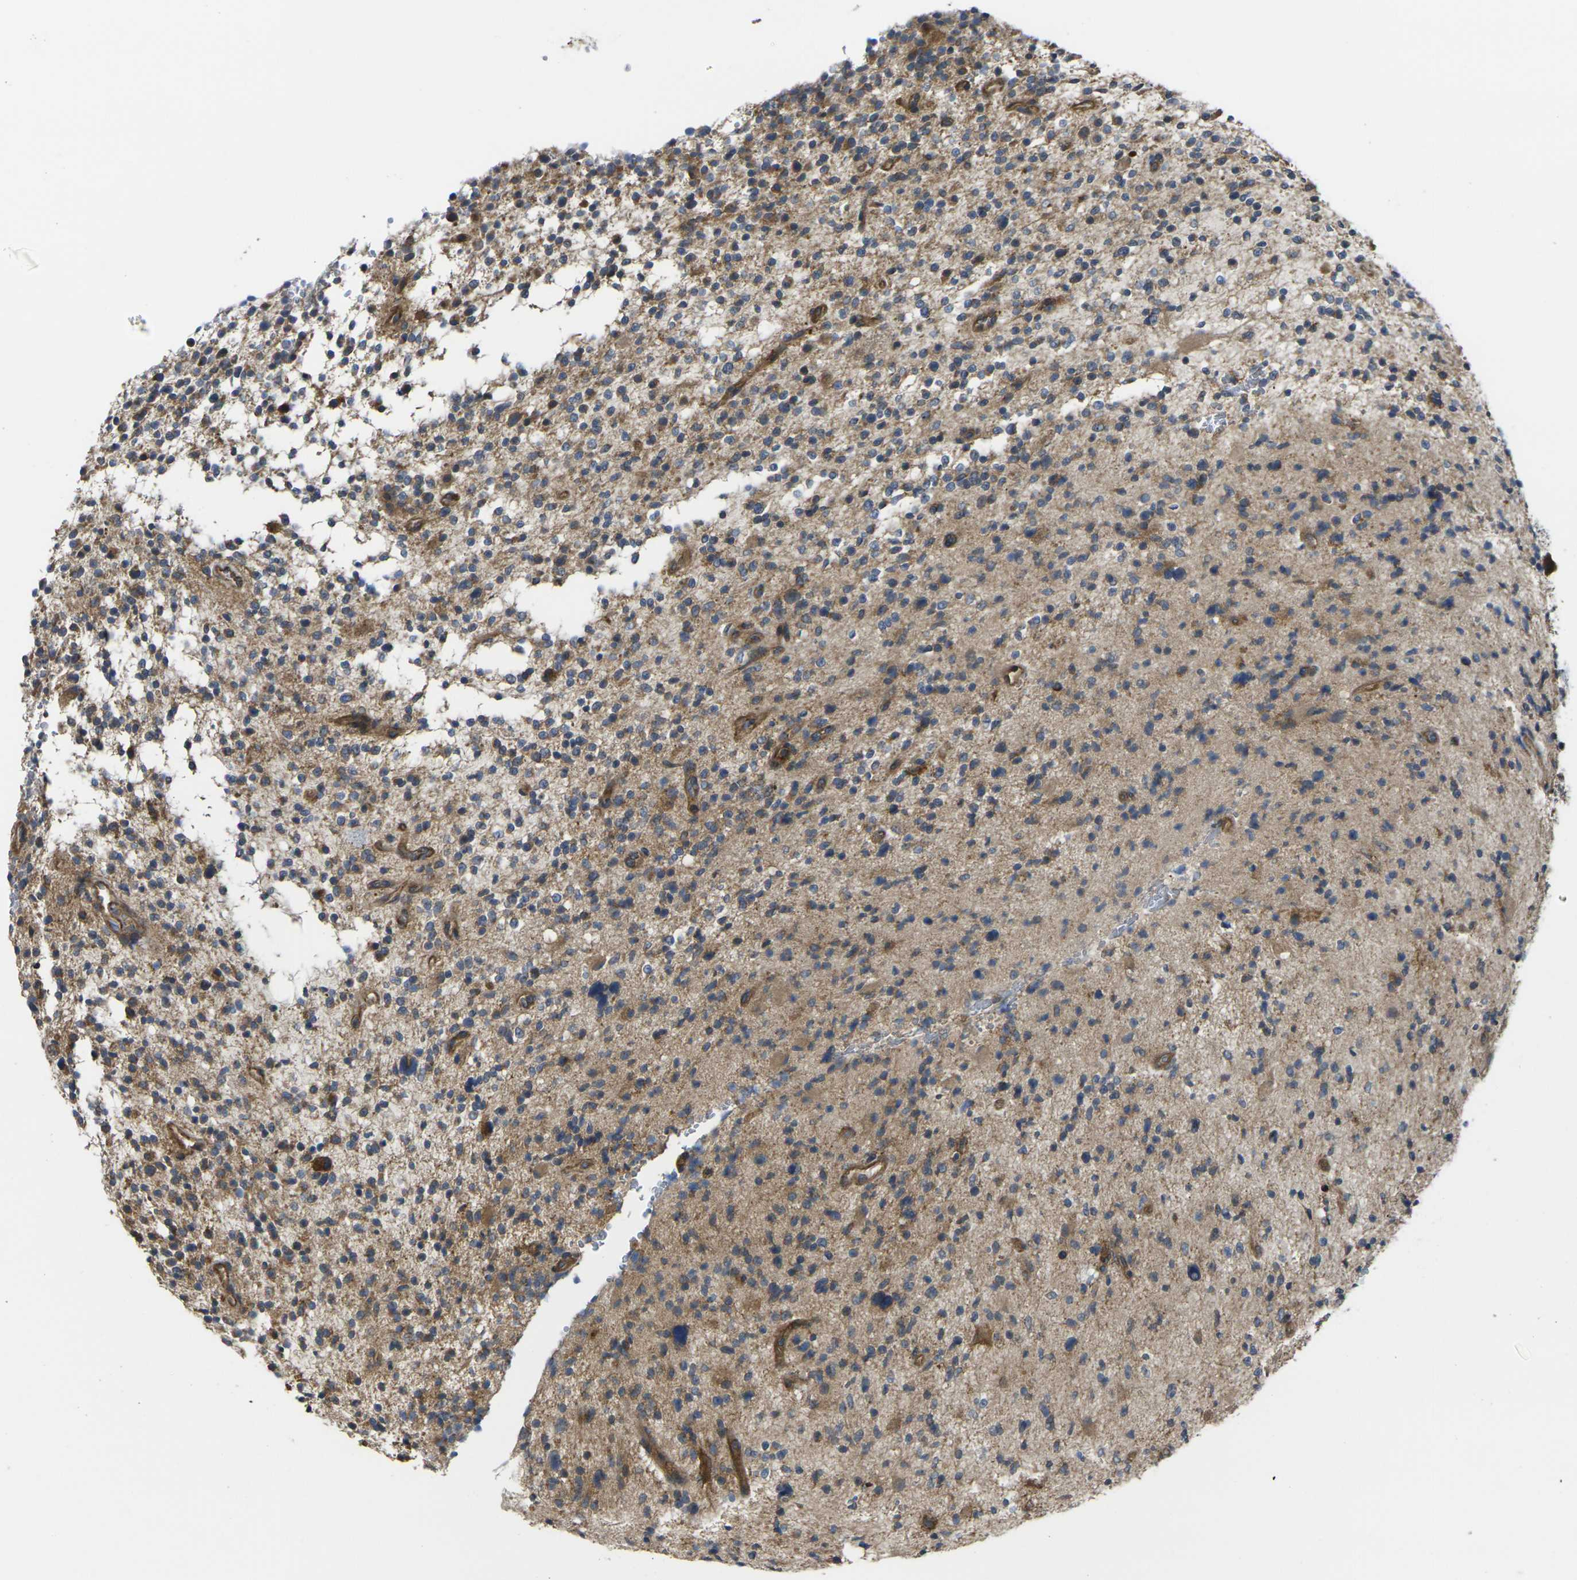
{"staining": {"intensity": "moderate", "quantity": "25%-75%", "location": "cytoplasmic/membranous"}, "tissue": "glioma", "cell_type": "Tumor cells", "image_type": "cancer", "snomed": [{"axis": "morphology", "description": "Glioma, malignant, High grade"}, {"axis": "topography", "description": "Brain"}], "caption": "Protein positivity by immunohistochemistry (IHC) exhibits moderate cytoplasmic/membranous staining in about 25%-75% of tumor cells in glioma. (brown staining indicates protein expression, while blue staining denotes nuclei).", "gene": "FZD1", "patient": {"sex": "male", "age": 48}}